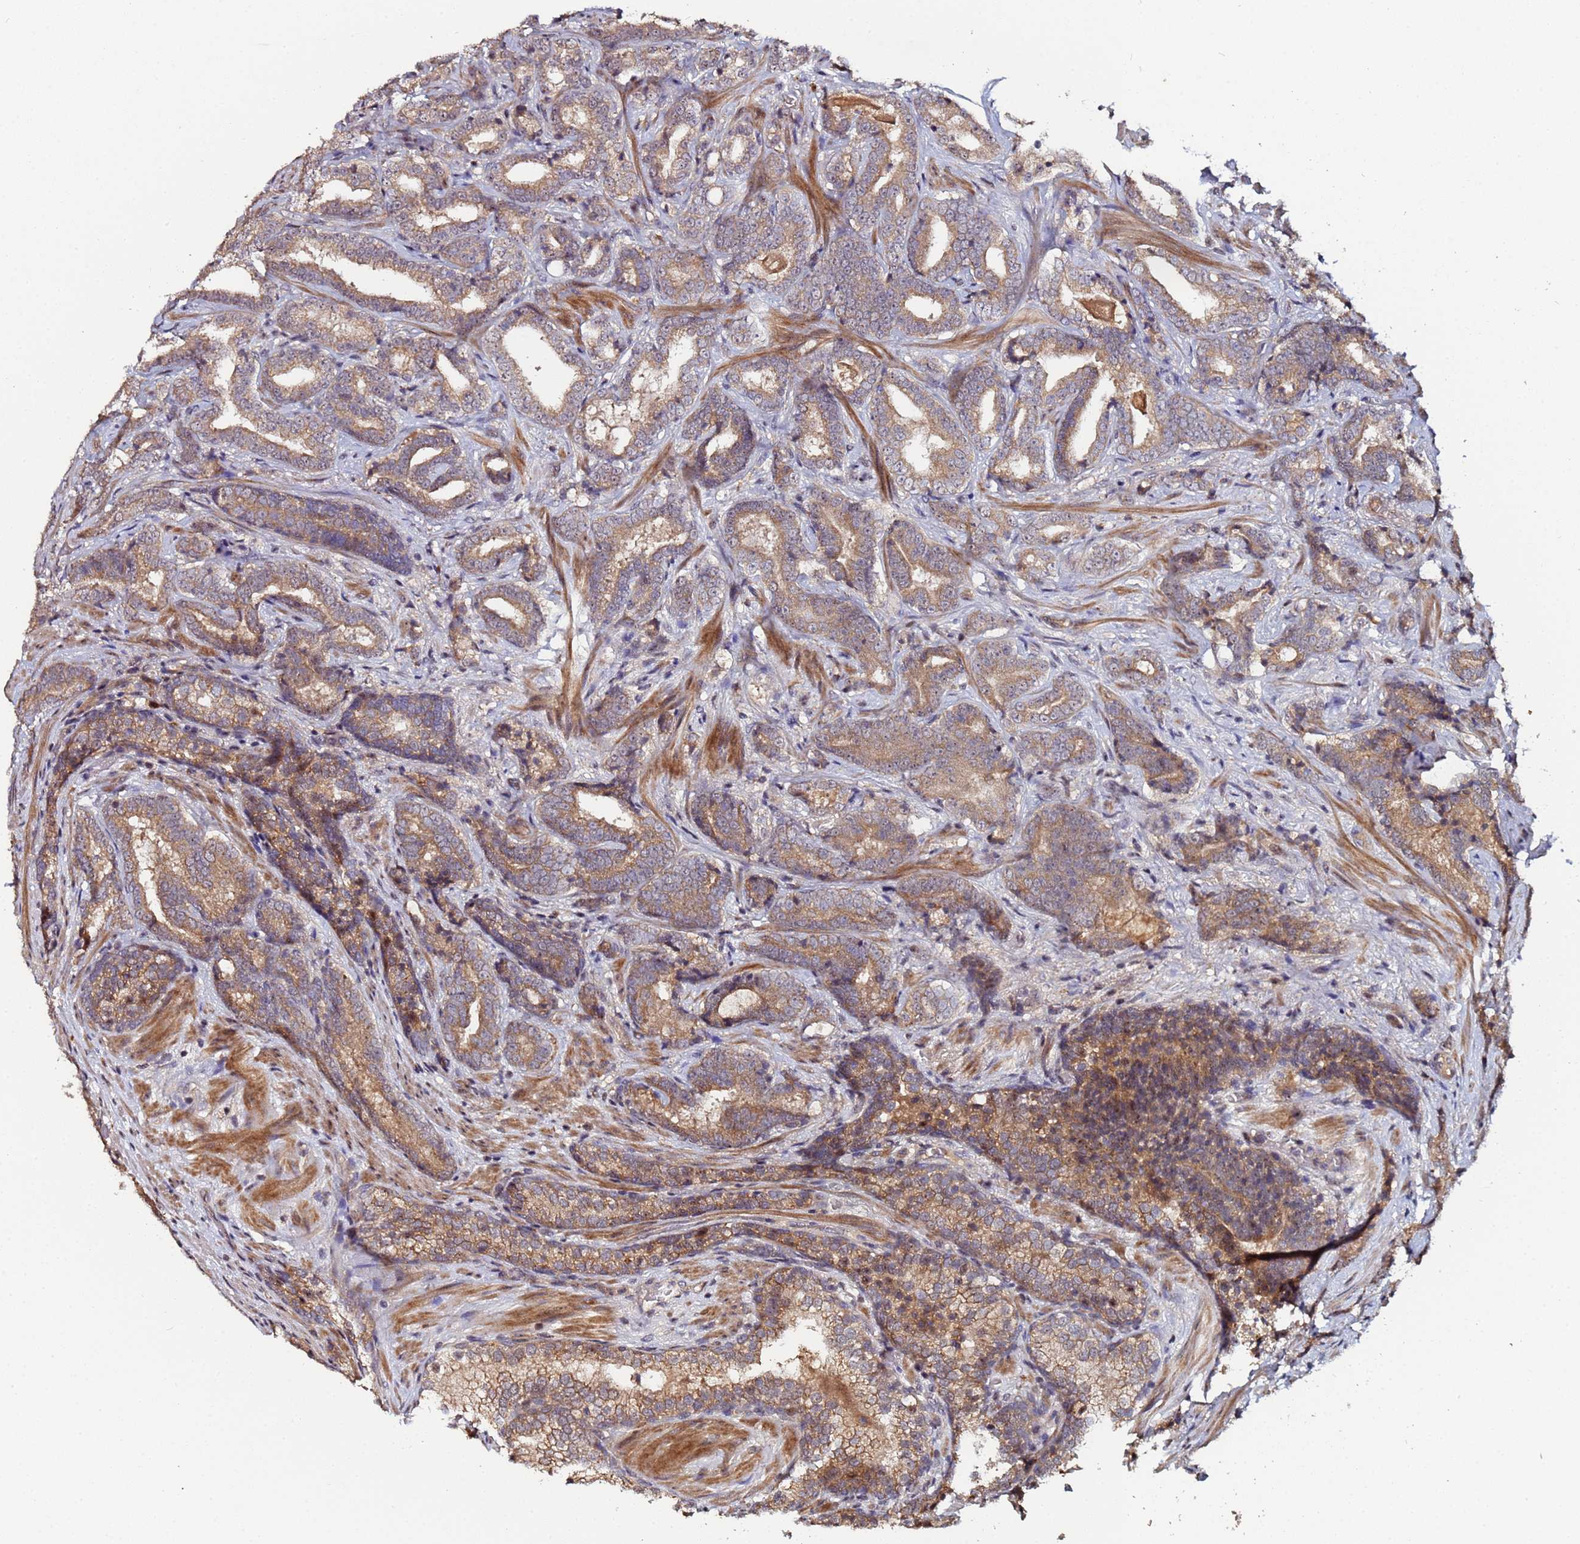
{"staining": {"intensity": "moderate", "quantity": ">75%", "location": "cytoplasmic/membranous"}, "tissue": "prostate cancer", "cell_type": "Tumor cells", "image_type": "cancer", "snomed": [{"axis": "morphology", "description": "Adenocarcinoma, Low grade"}, {"axis": "topography", "description": "Prostate"}], "caption": "Brown immunohistochemical staining in prostate cancer displays moderate cytoplasmic/membranous positivity in about >75% of tumor cells. (brown staining indicates protein expression, while blue staining denotes nuclei).", "gene": "OSER1", "patient": {"sex": "male", "age": 58}}